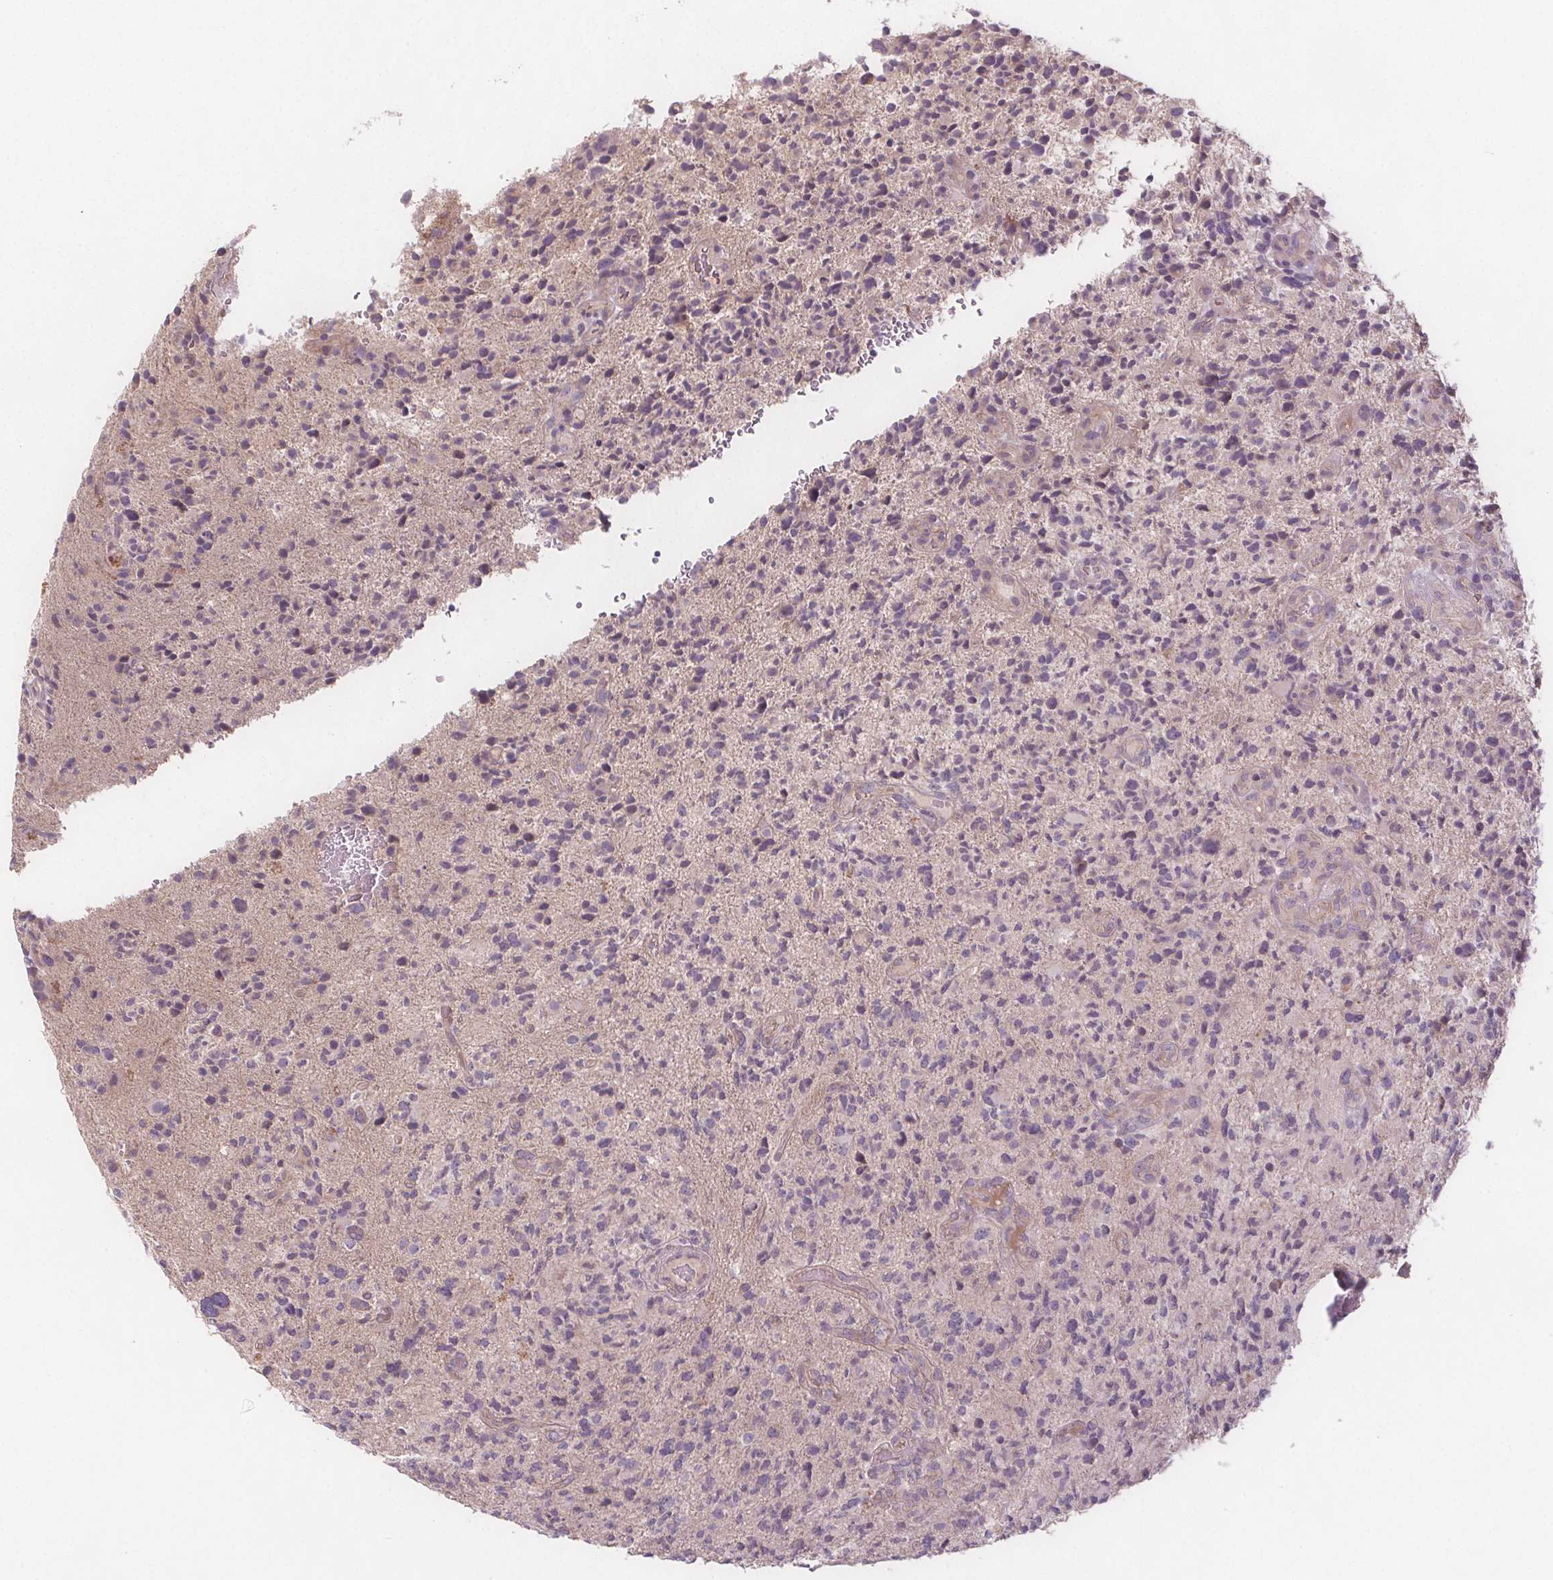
{"staining": {"intensity": "negative", "quantity": "none", "location": "none"}, "tissue": "glioma", "cell_type": "Tumor cells", "image_type": "cancer", "snomed": [{"axis": "morphology", "description": "Glioma, malignant, High grade"}, {"axis": "topography", "description": "Brain"}], "caption": "Glioma stained for a protein using IHC shows no staining tumor cells.", "gene": "VNN1", "patient": {"sex": "female", "age": 71}}